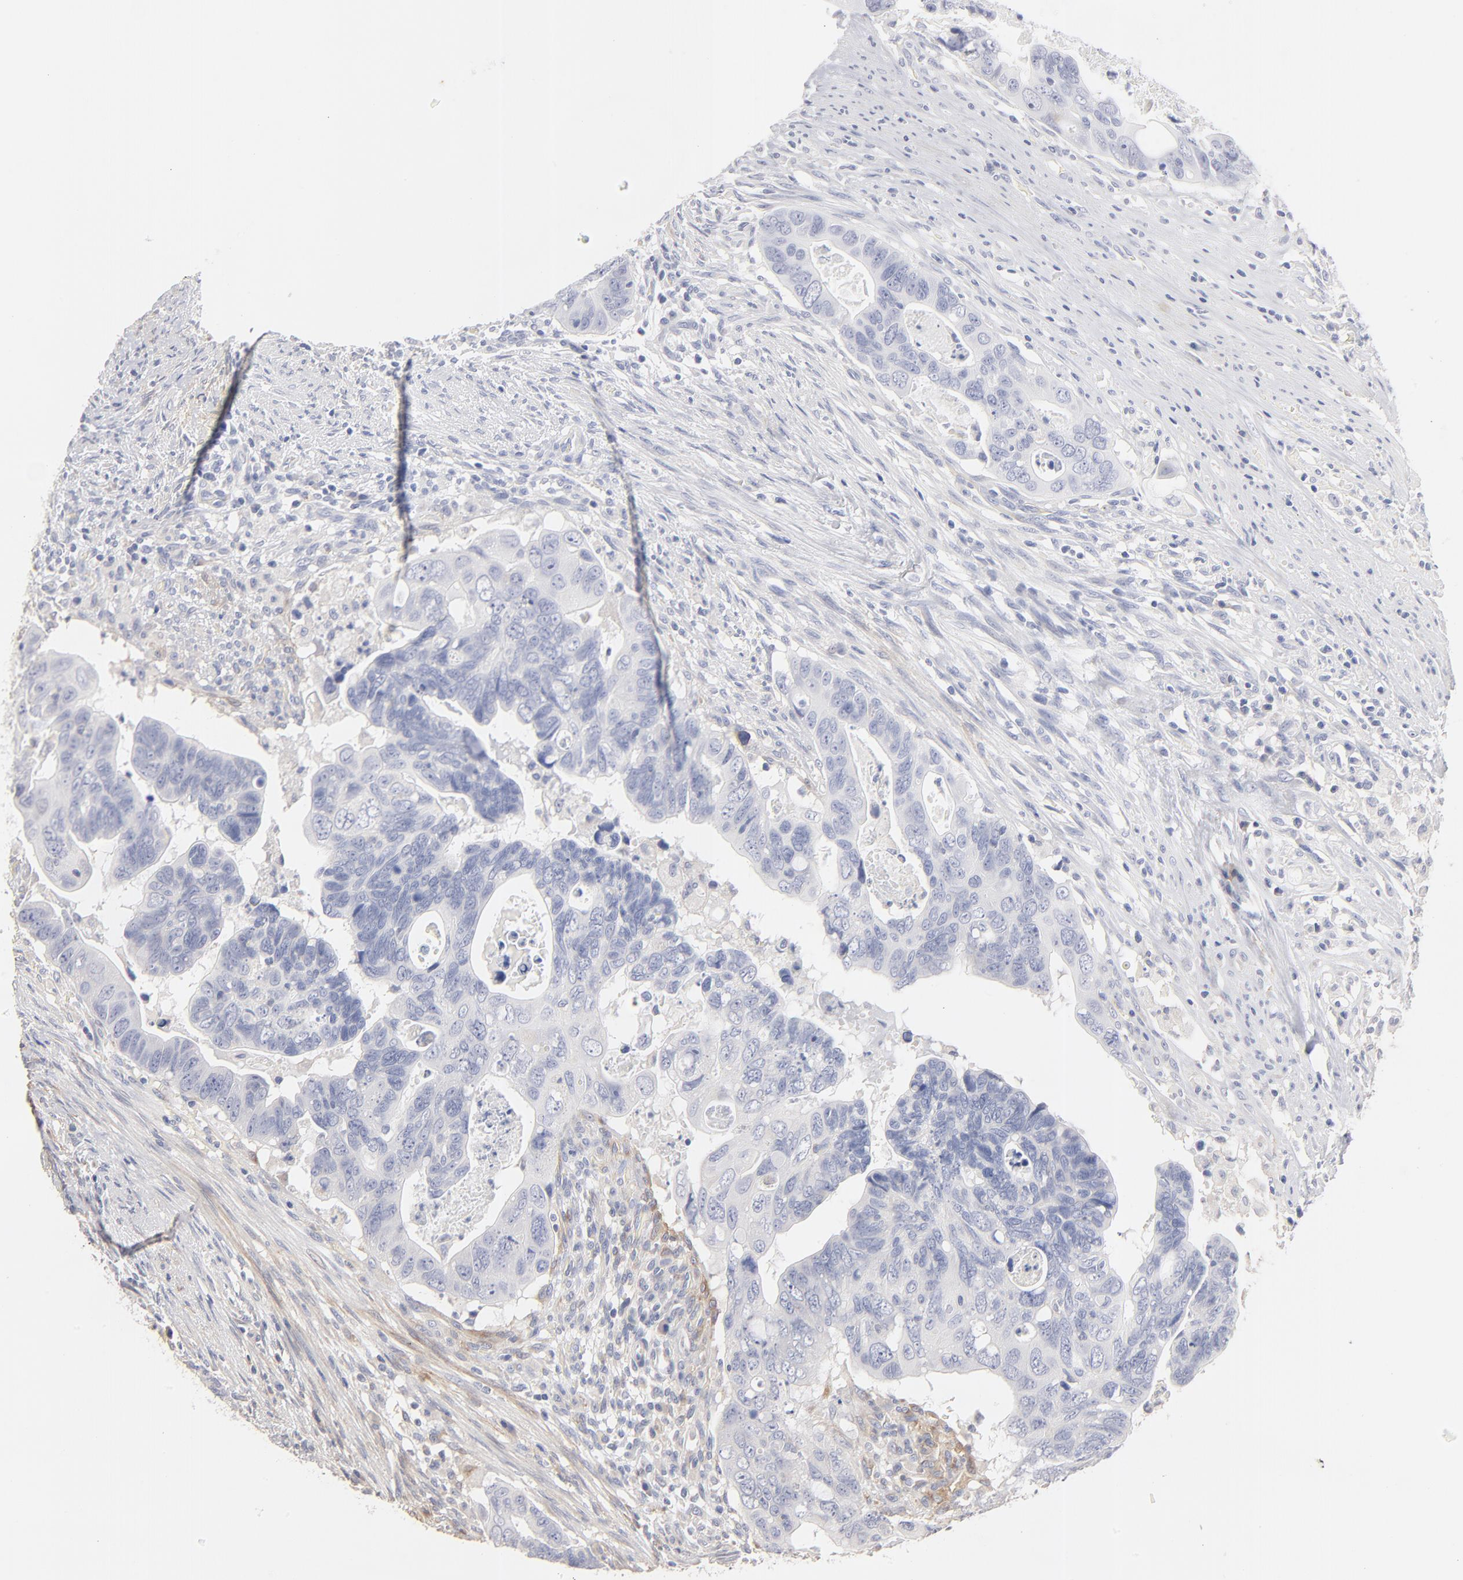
{"staining": {"intensity": "negative", "quantity": "none", "location": "none"}, "tissue": "colorectal cancer", "cell_type": "Tumor cells", "image_type": "cancer", "snomed": [{"axis": "morphology", "description": "Adenocarcinoma, NOS"}, {"axis": "topography", "description": "Rectum"}], "caption": "Tumor cells are negative for brown protein staining in adenocarcinoma (colorectal). The staining was performed using DAB to visualize the protein expression in brown, while the nuclei were stained in blue with hematoxylin (Magnification: 20x).", "gene": "ITGA8", "patient": {"sex": "male", "age": 53}}